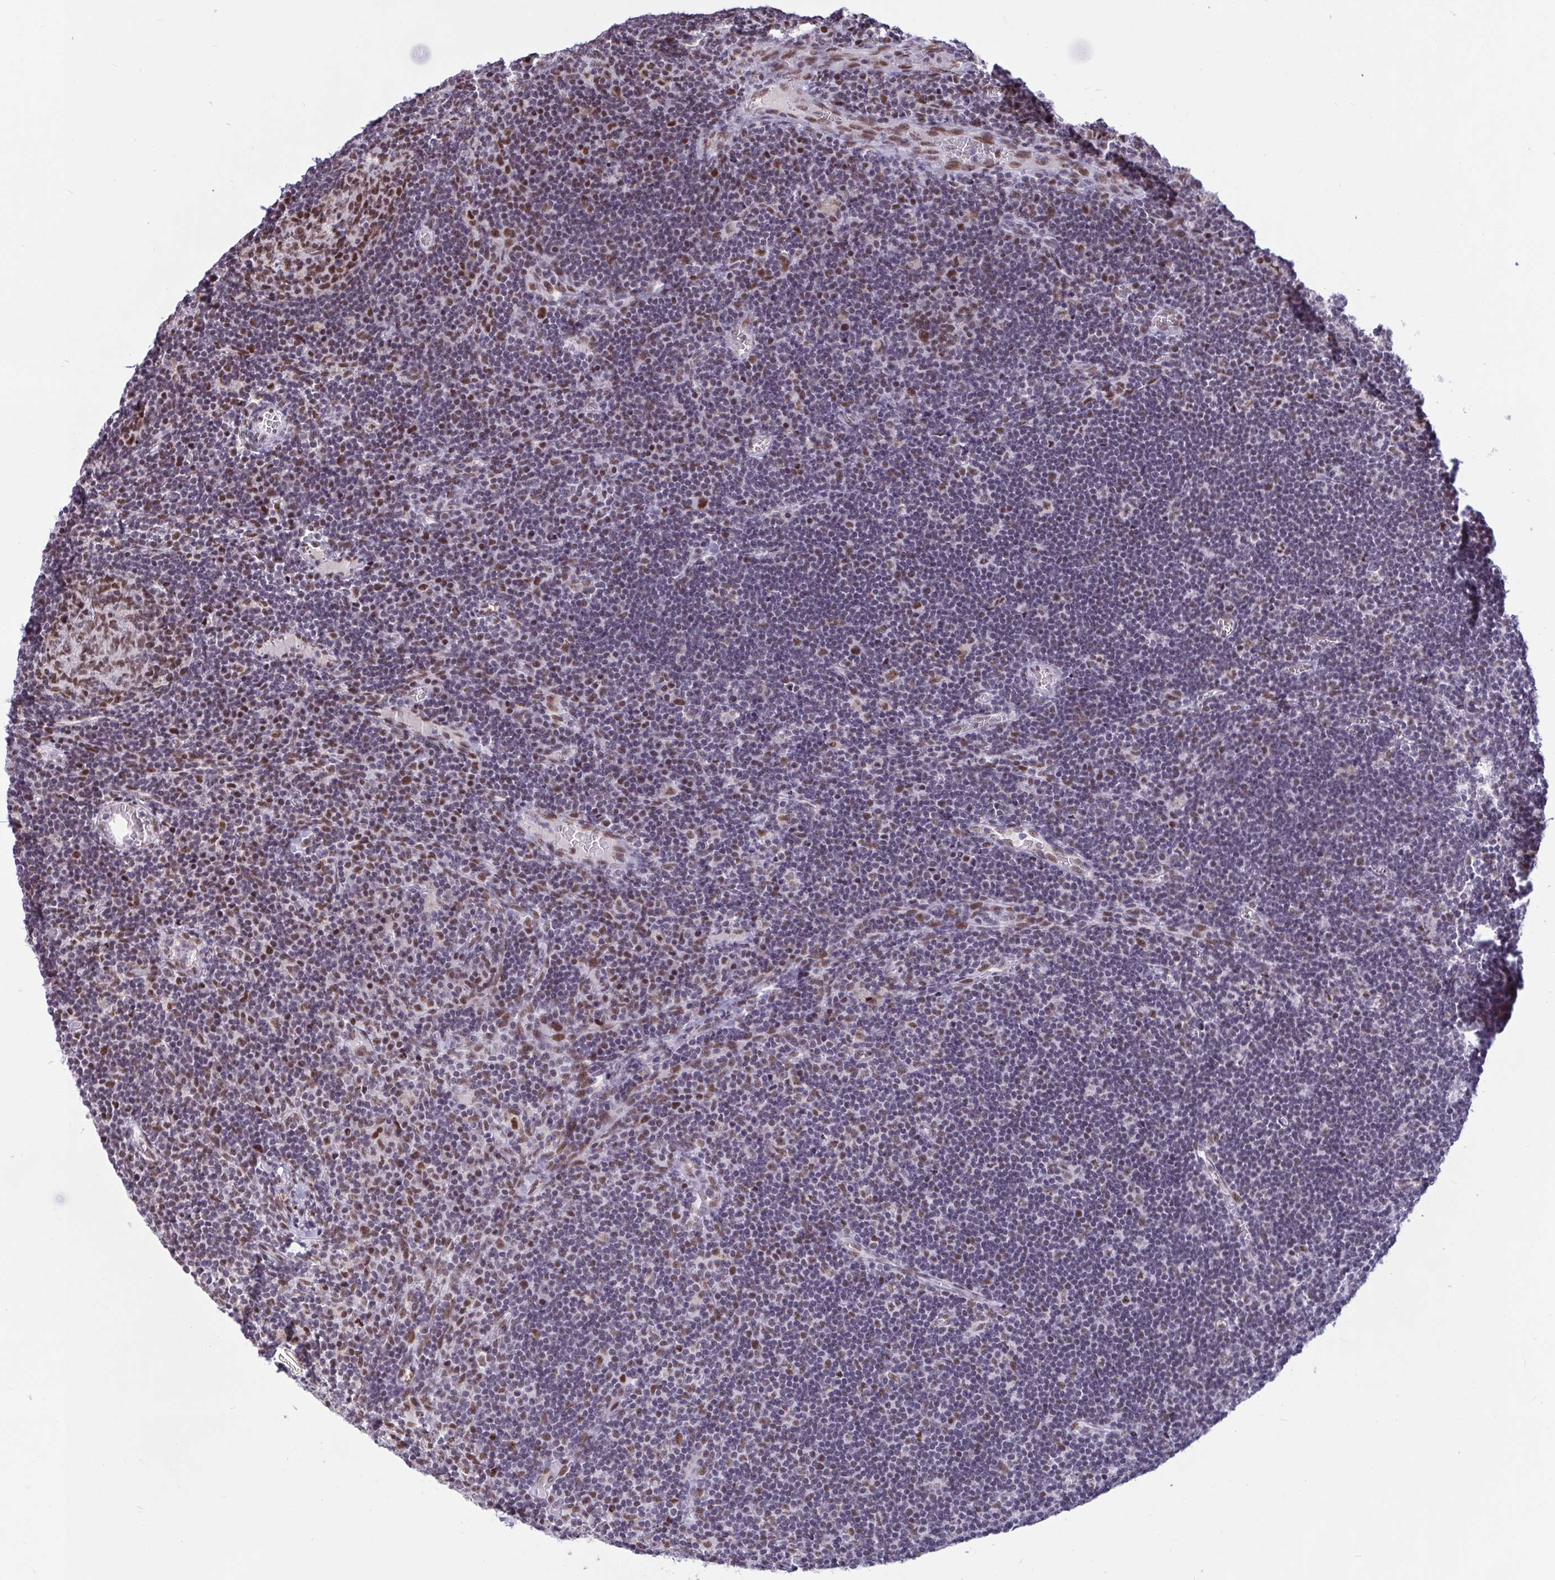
{"staining": {"intensity": "moderate", "quantity": ">75%", "location": "nuclear"}, "tissue": "lymph node", "cell_type": "Germinal center cells", "image_type": "normal", "snomed": [{"axis": "morphology", "description": "Normal tissue, NOS"}, {"axis": "topography", "description": "Lymph node"}], "caption": "Protein analysis of benign lymph node shows moderate nuclear expression in approximately >75% of germinal center cells. (Brightfield microscopy of DAB IHC at high magnification).", "gene": "CBFA2T2", "patient": {"sex": "male", "age": 67}}